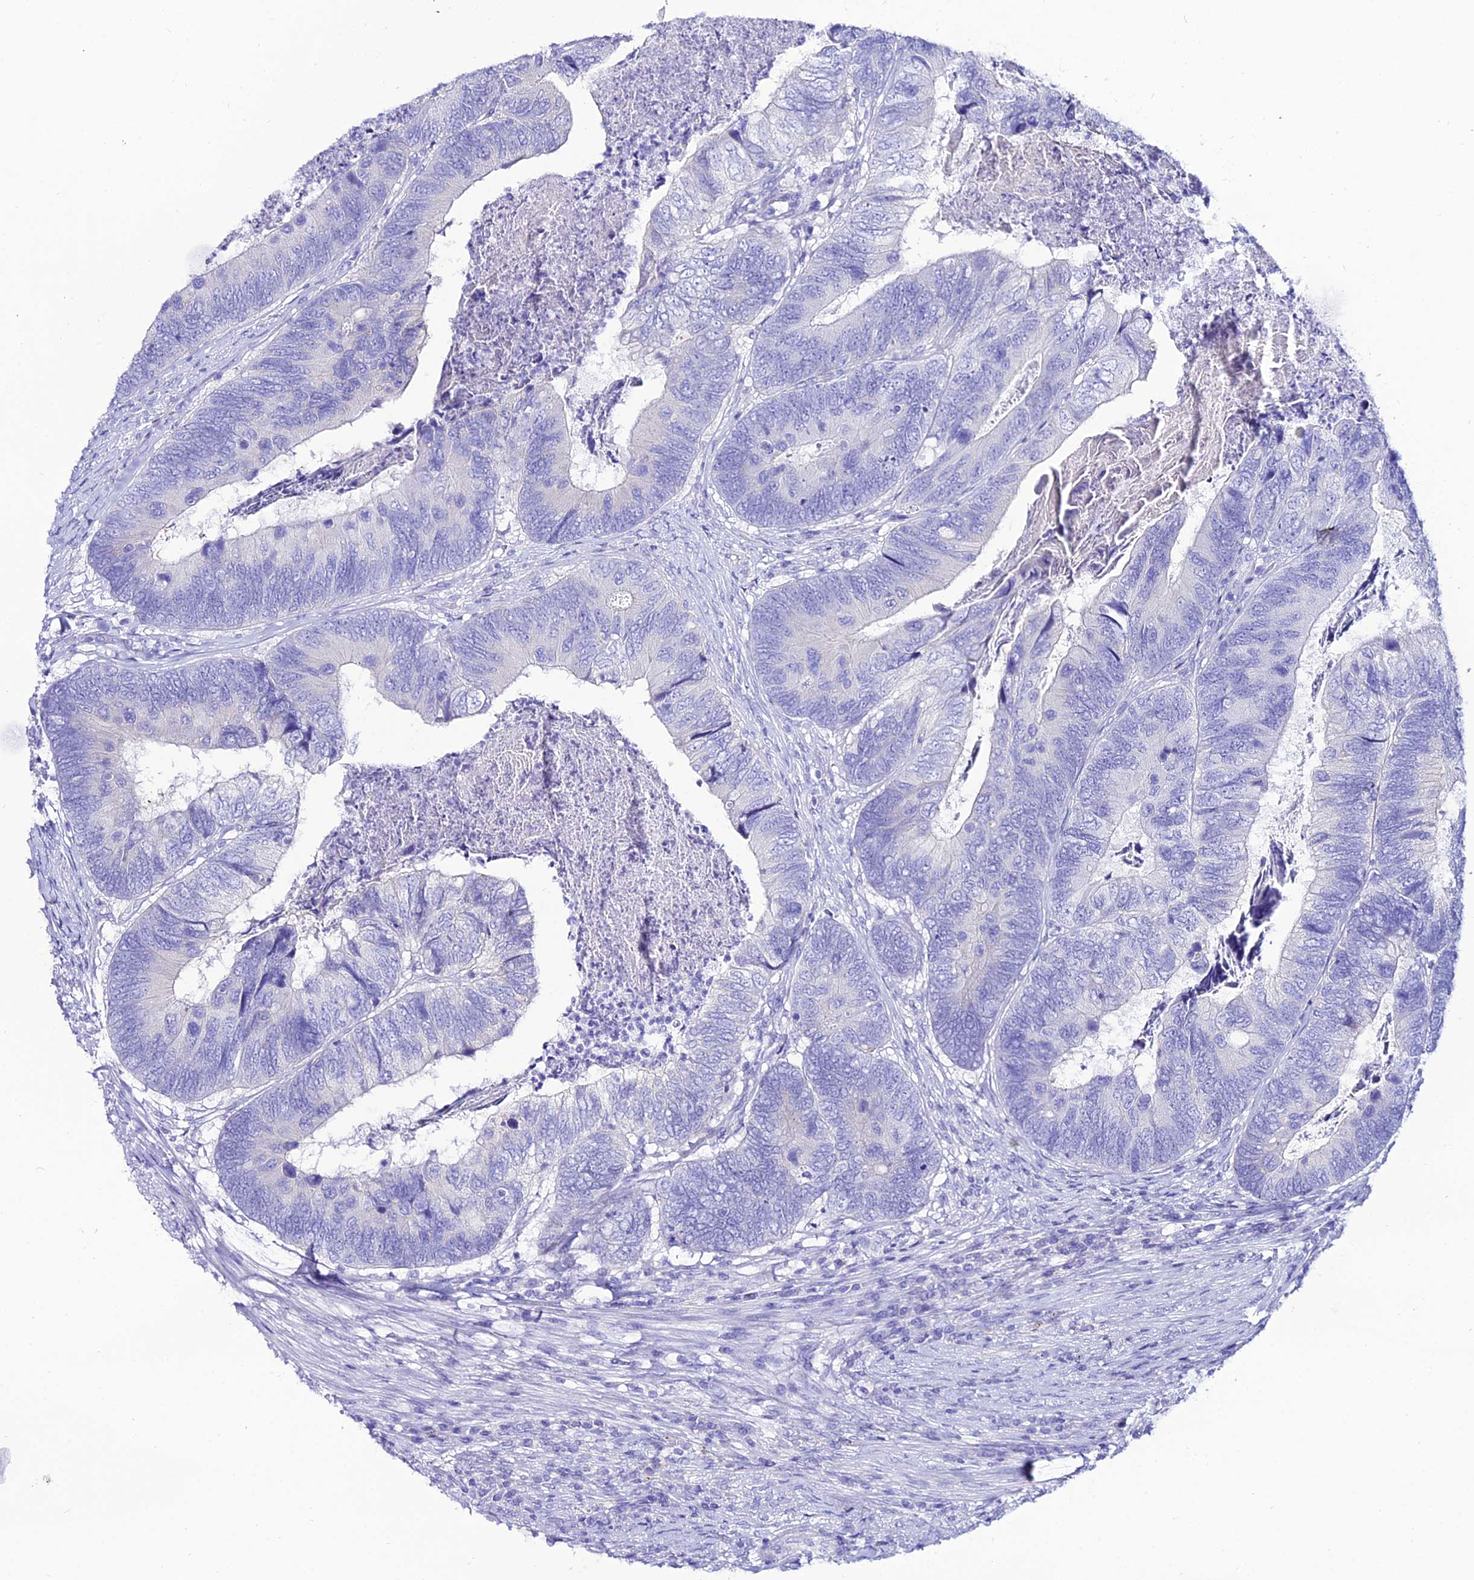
{"staining": {"intensity": "negative", "quantity": "none", "location": "none"}, "tissue": "colorectal cancer", "cell_type": "Tumor cells", "image_type": "cancer", "snomed": [{"axis": "morphology", "description": "Adenocarcinoma, NOS"}, {"axis": "topography", "description": "Colon"}], "caption": "Colorectal adenocarcinoma was stained to show a protein in brown. There is no significant staining in tumor cells.", "gene": "OR4D5", "patient": {"sex": "female", "age": 67}}